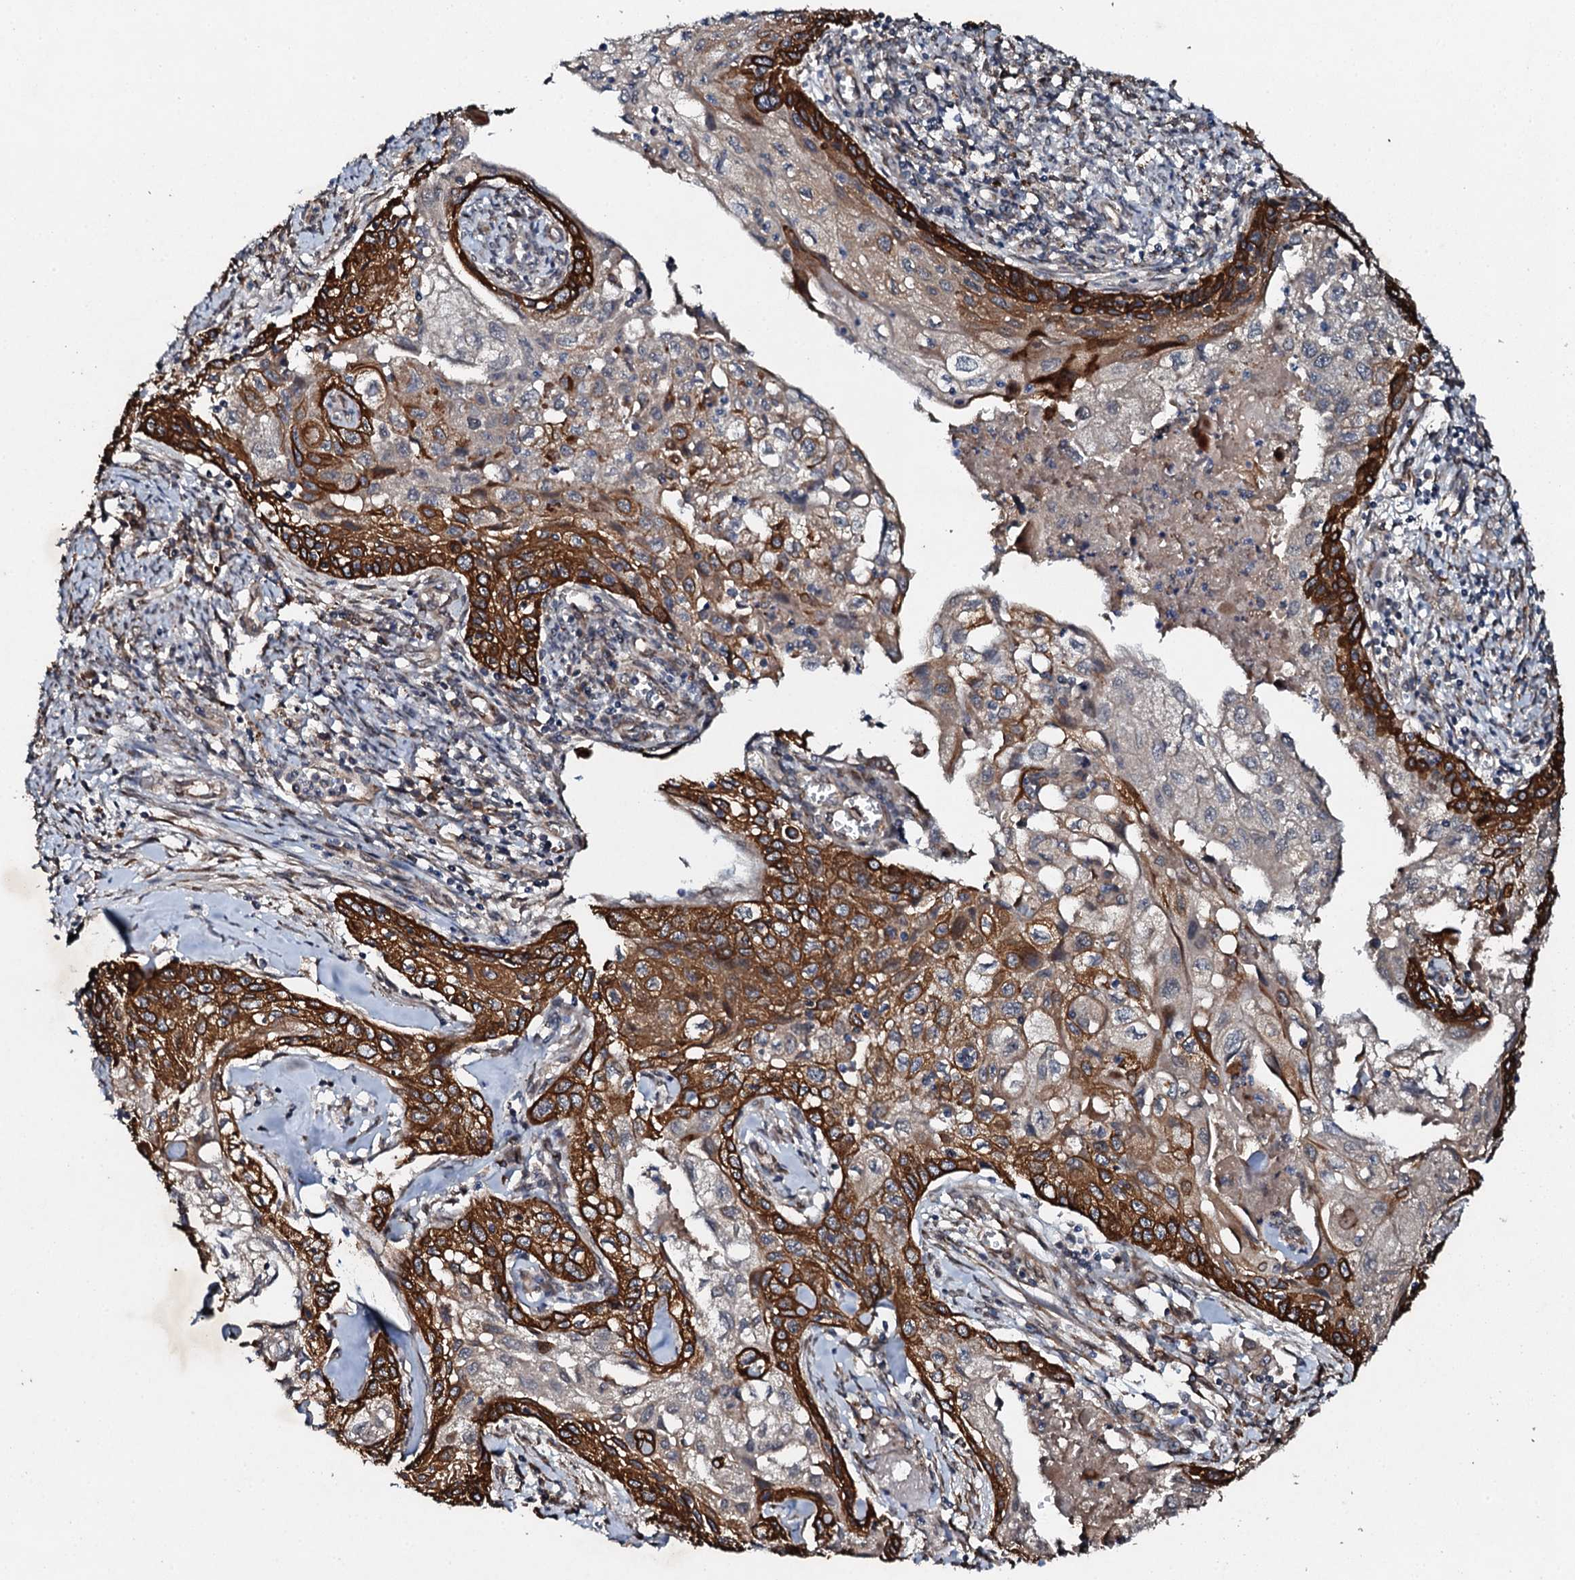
{"staining": {"intensity": "strong", "quantity": "25%-75%", "location": "cytoplasmic/membranous"}, "tissue": "cervical cancer", "cell_type": "Tumor cells", "image_type": "cancer", "snomed": [{"axis": "morphology", "description": "Squamous cell carcinoma, NOS"}, {"axis": "topography", "description": "Cervix"}], "caption": "Human cervical cancer stained with a brown dye demonstrates strong cytoplasmic/membranous positive staining in approximately 25%-75% of tumor cells.", "gene": "ADAMTS10", "patient": {"sex": "female", "age": 67}}